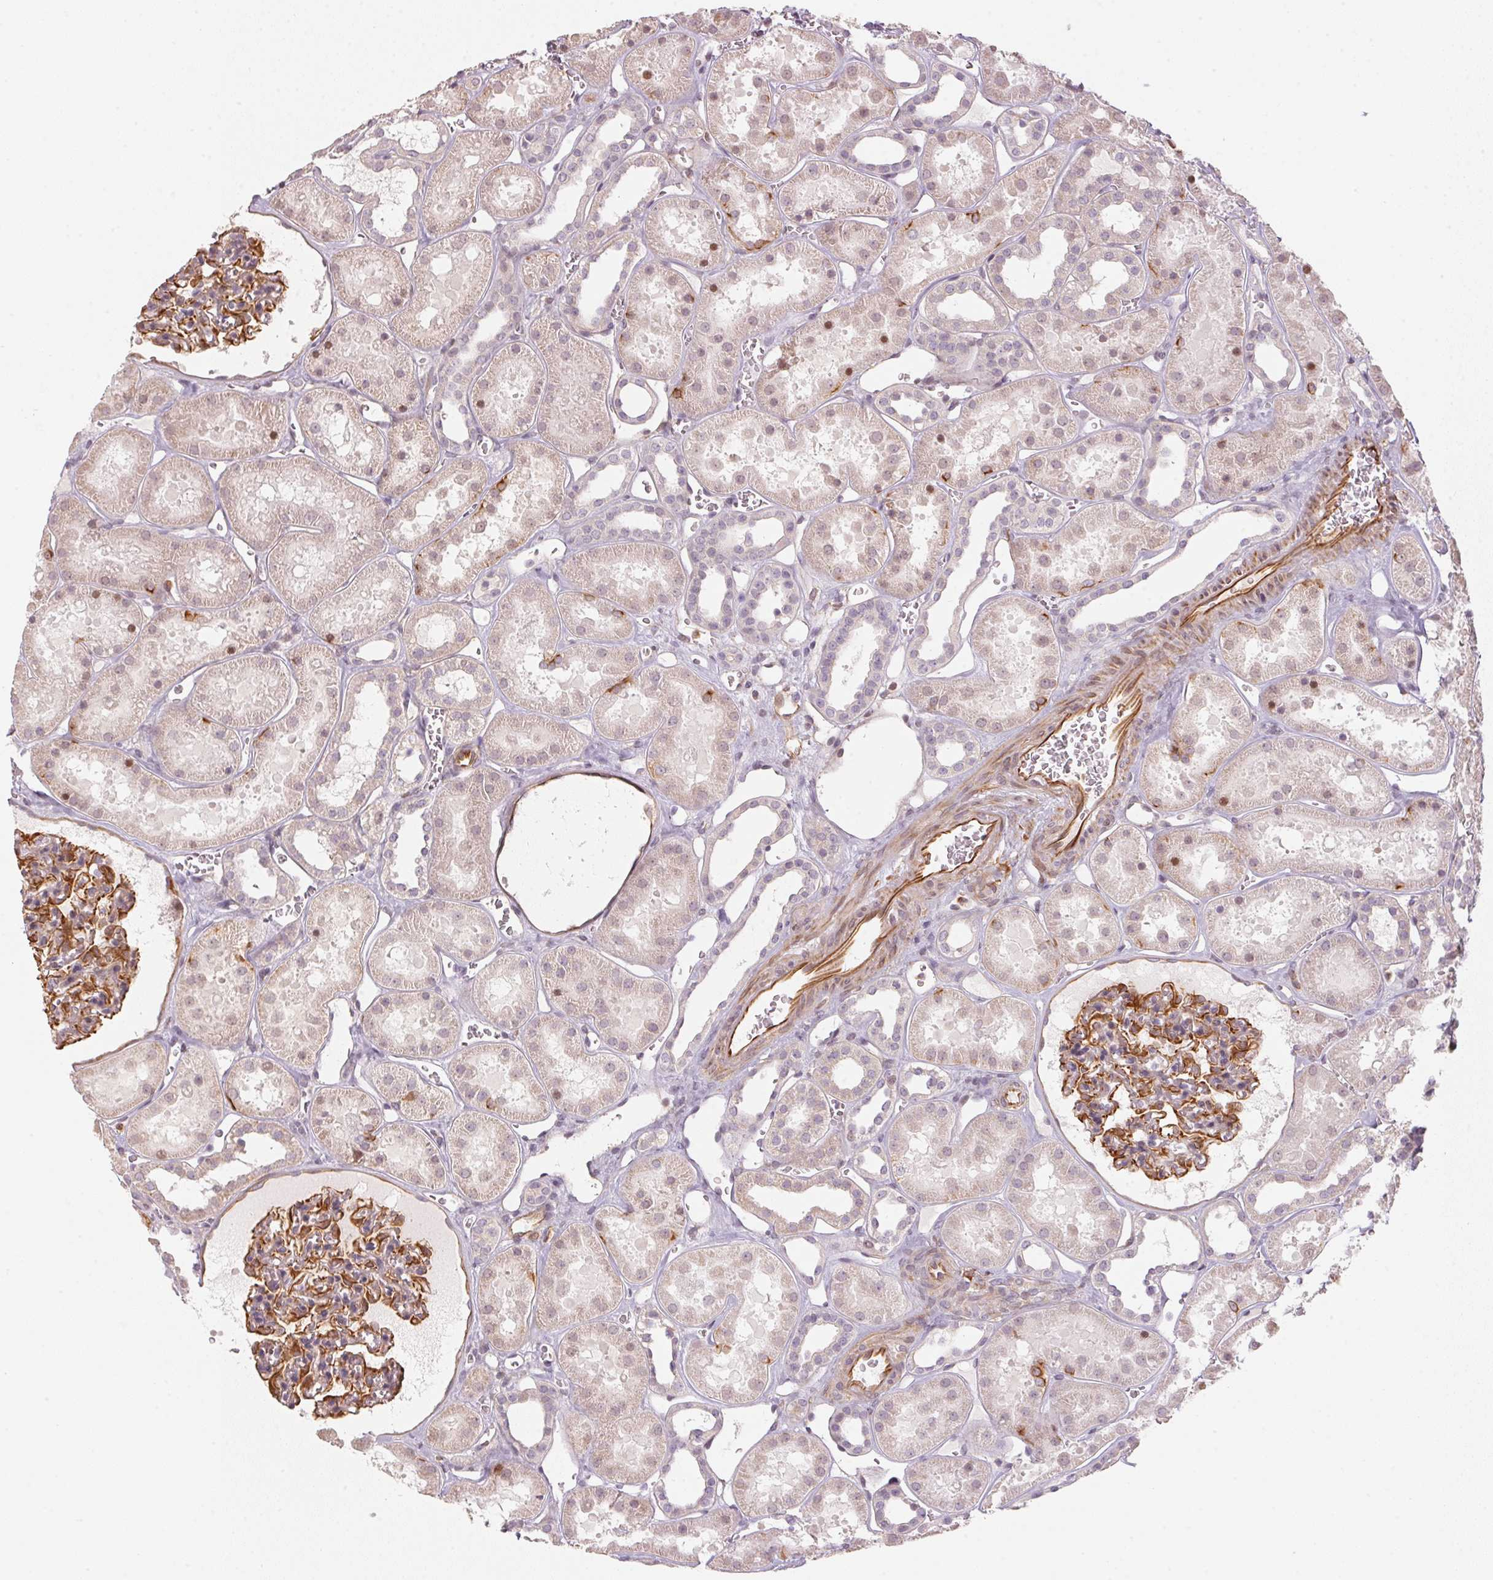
{"staining": {"intensity": "negative", "quantity": "none", "location": "none"}, "tissue": "kidney", "cell_type": "Cells in glomeruli", "image_type": "normal", "snomed": [{"axis": "morphology", "description": "Normal tissue, NOS"}, {"axis": "topography", "description": "Kidney"}], "caption": "Immunohistochemistry (IHC) image of benign human kidney stained for a protein (brown), which displays no staining in cells in glomeruli.", "gene": "FOXR2", "patient": {"sex": "female", "age": 41}}